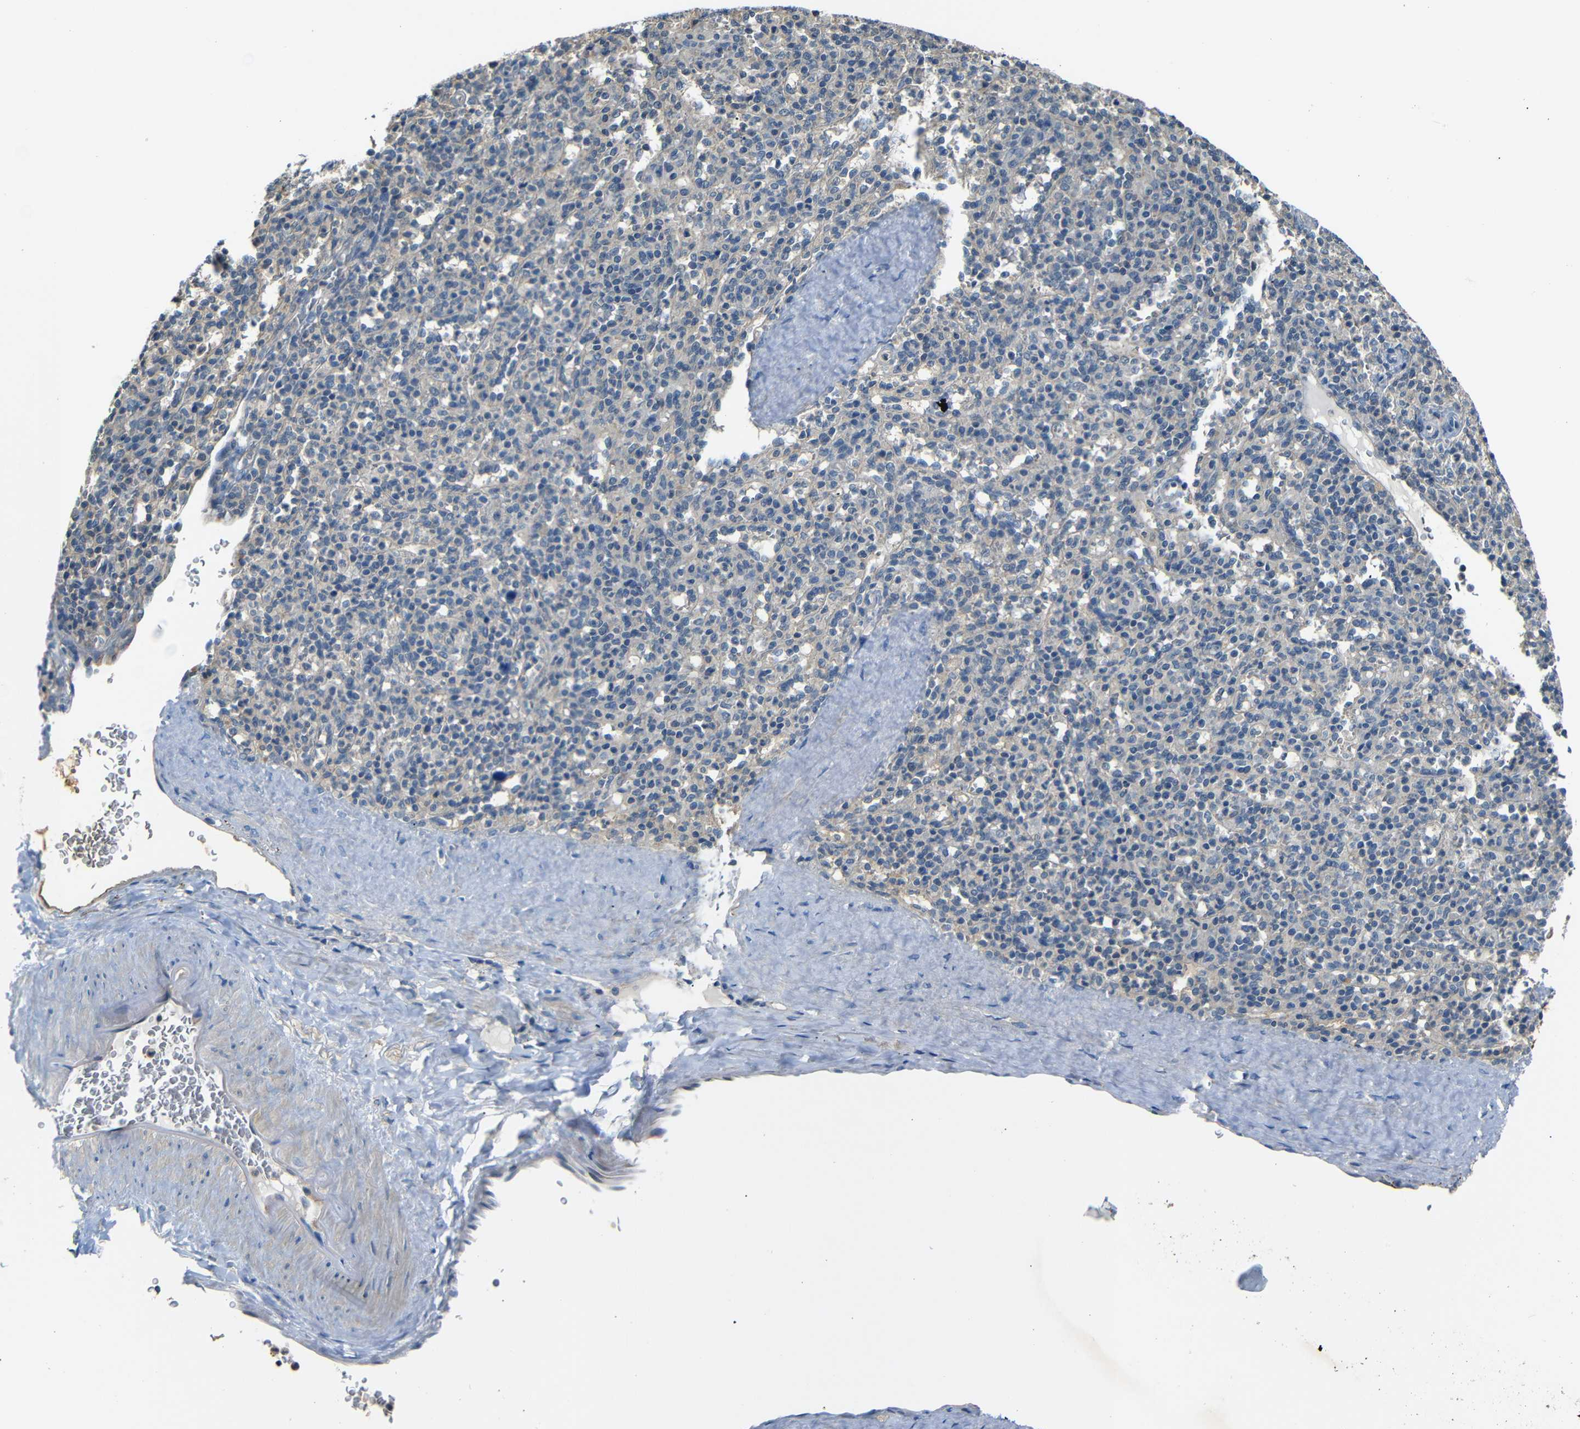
{"staining": {"intensity": "negative", "quantity": "none", "location": "none"}, "tissue": "spleen", "cell_type": "Cells in red pulp", "image_type": "normal", "snomed": [{"axis": "morphology", "description": "Normal tissue, NOS"}, {"axis": "topography", "description": "Spleen"}], "caption": "DAB immunohistochemical staining of normal human spleen displays no significant positivity in cells in red pulp.", "gene": "SFN", "patient": {"sex": "male", "age": 36}}